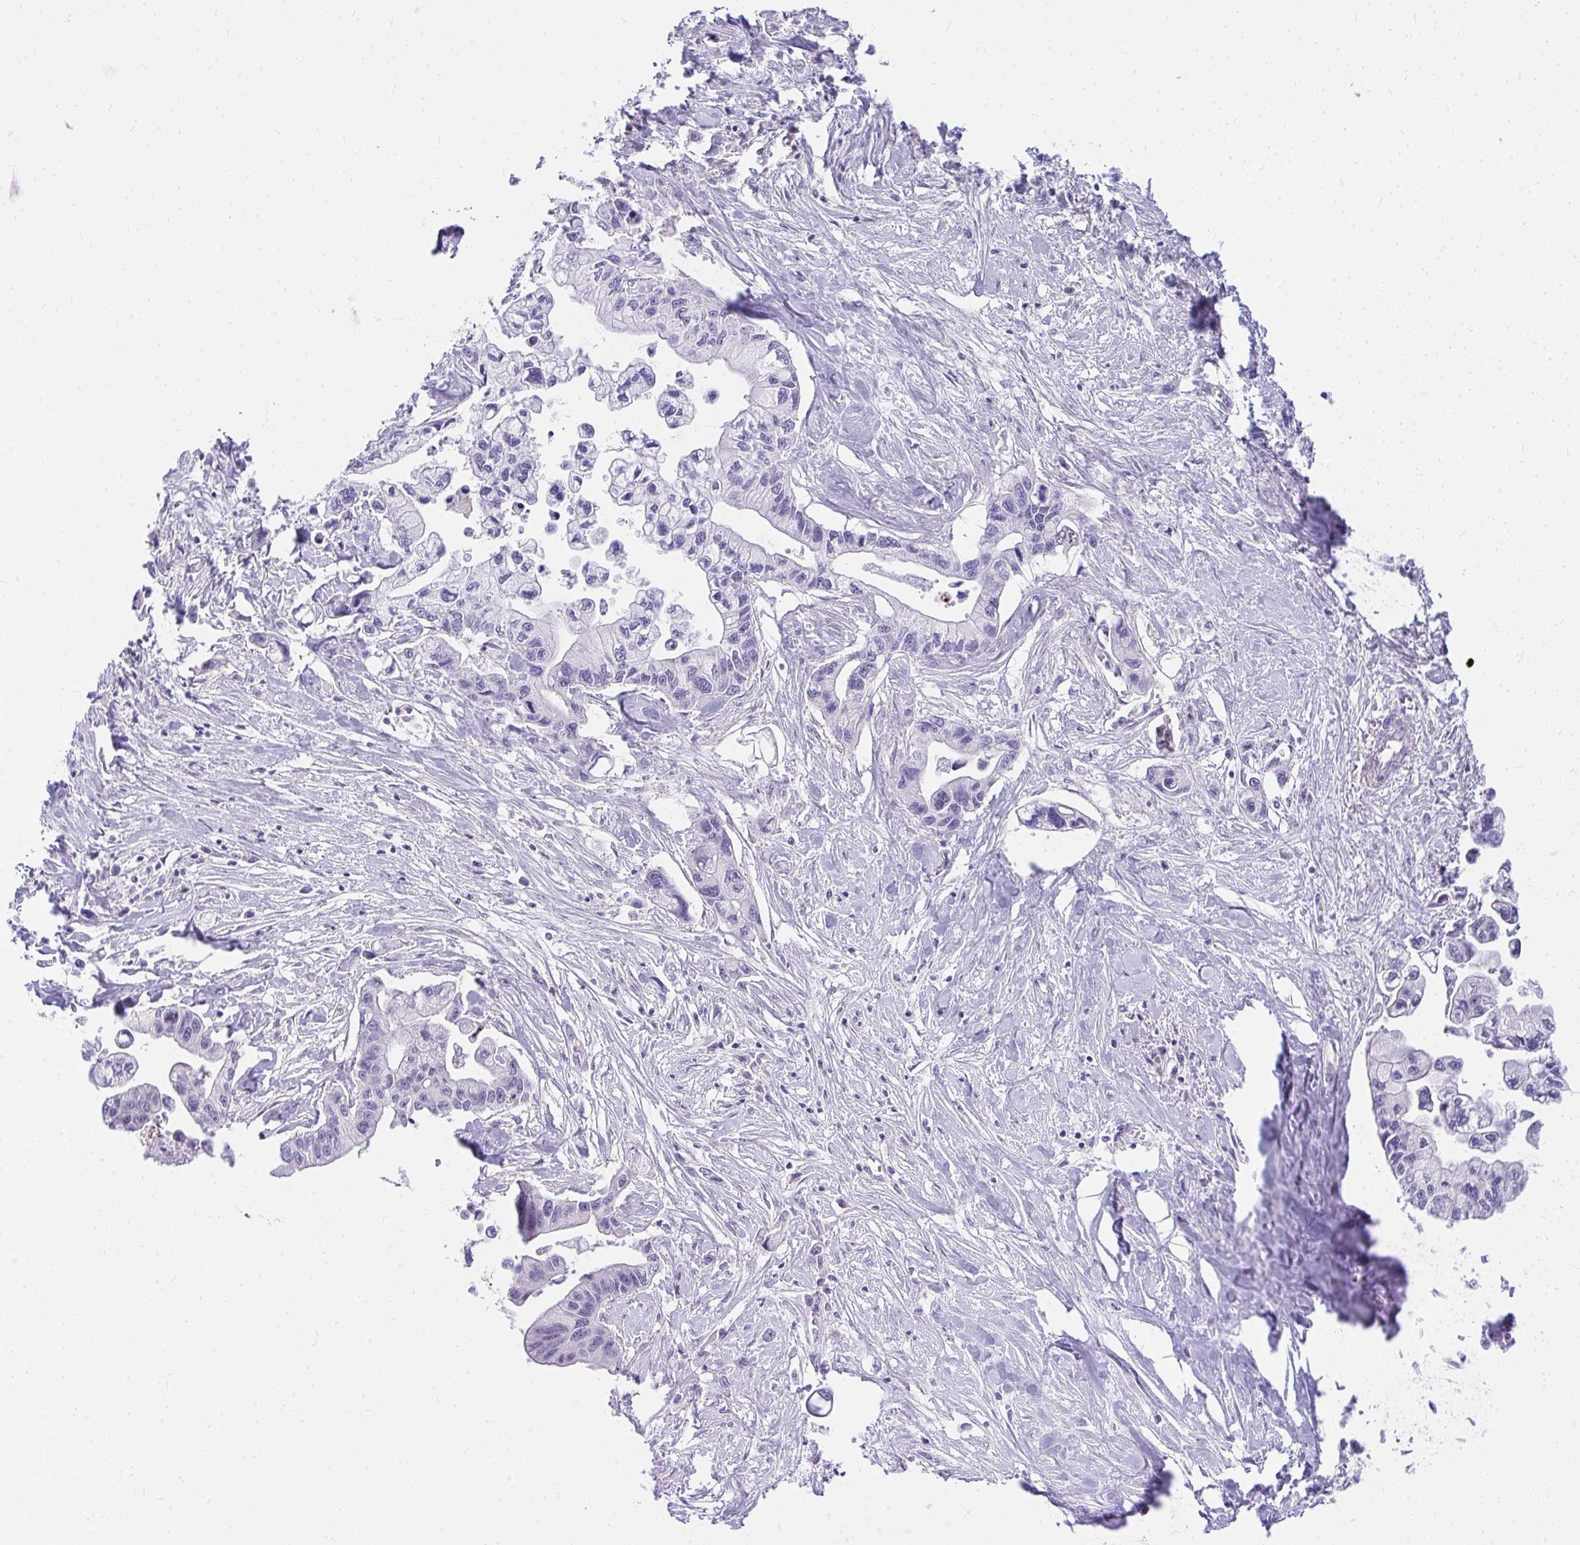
{"staining": {"intensity": "negative", "quantity": "none", "location": "none"}, "tissue": "pancreatic cancer", "cell_type": "Tumor cells", "image_type": "cancer", "snomed": [{"axis": "morphology", "description": "Adenocarcinoma, NOS"}, {"axis": "topography", "description": "Pancreas"}], "caption": "The immunohistochemistry (IHC) image has no significant expression in tumor cells of pancreatic adenocarcinoma tissue. Brightfield microscopy of immunohistochemistry stained with DAB (brown) and hematoxylin (blue), captured at high magnification.", "gene": "LRRC36", "patient": {"sex": "male", "age": 61}}